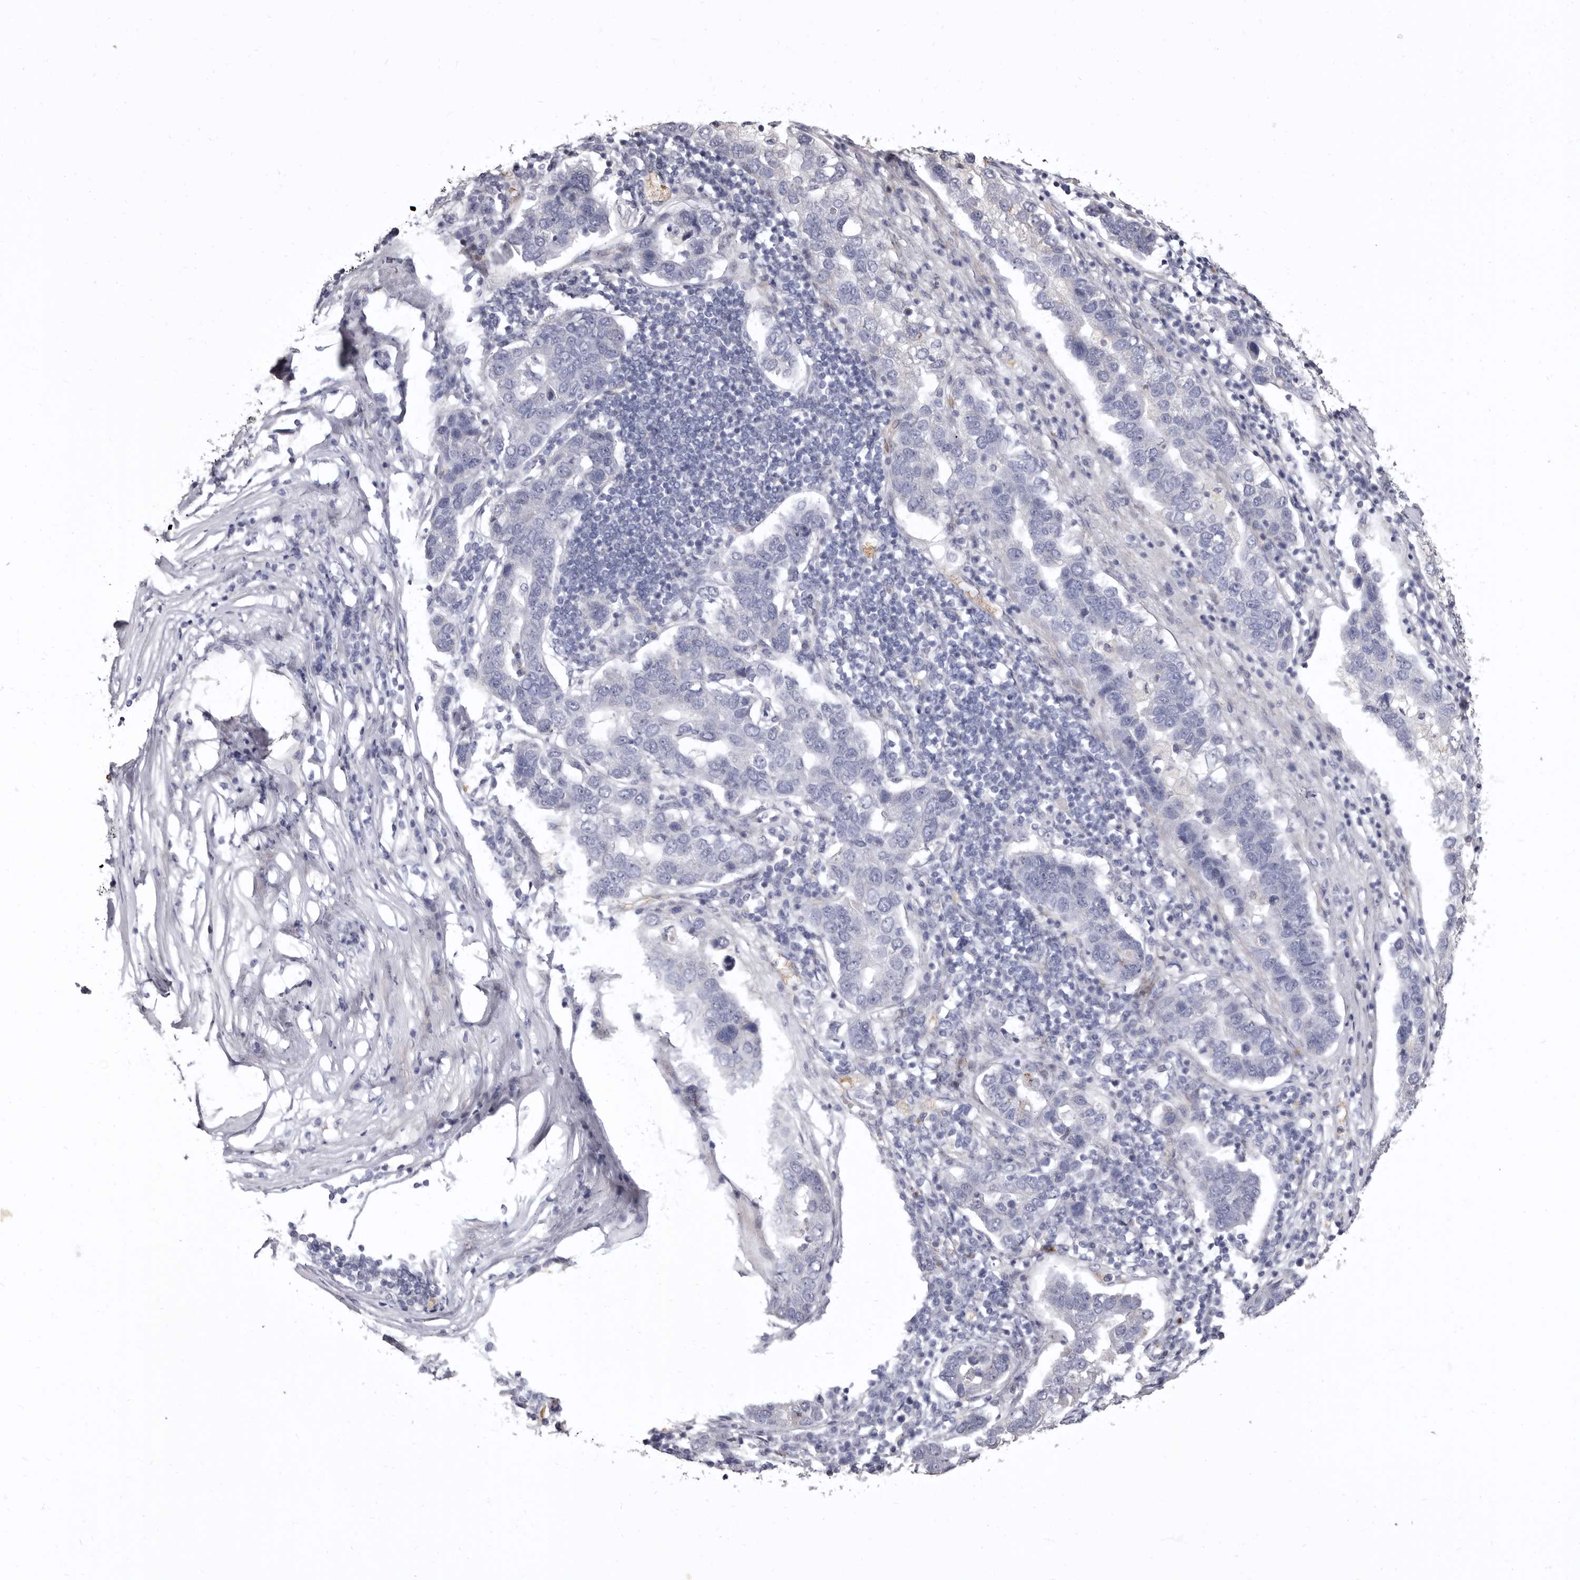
{"staining": {"intensity": "negative", "quantity": "none", "location": "none"}, "tissue": "pancreatic cancer", "cell_type": "Tumor cells", "image_type": "cancer", "snomed": [{"axis": "morphology", "description": "Adenocarcinoma, NOS"}, {"axis": "topography", "description": "Pancreas"}], "caption": "High power microscopy micrograph of an immunohistochemistry photomicrograph of pancreatic cancer, revealing no significant positivity in tumor cells. The staining is performed using DAB (3,3'-diaminobenzidine) brown chromogen with nuclei counter-stained in using hematoxylin.", "gene": "AIDA", "patient": {"sex": "female", "age": 61}}